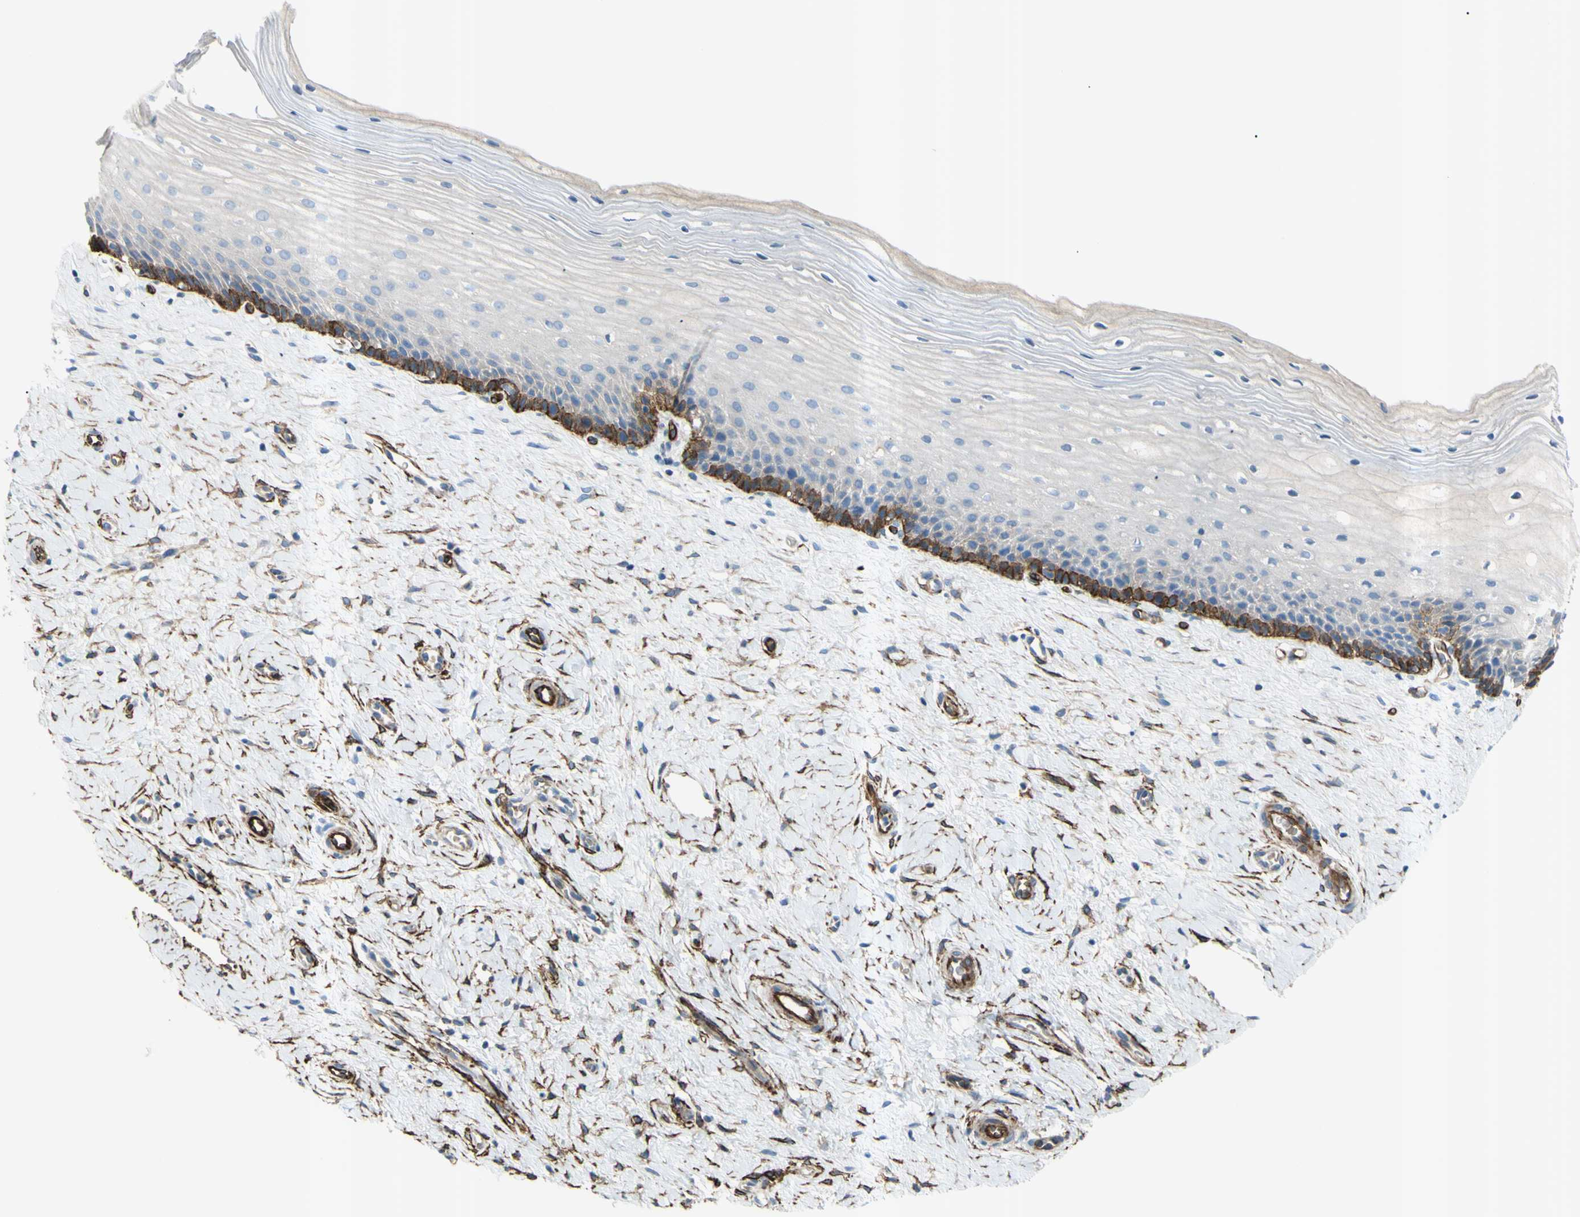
{"staining": {"intensity": "negative", "quantity": "none", "location": "none"}, "tissue": "cervix", "cell_type": "Glandular cells", "image_type": "normal", "snomed": [{"axis": "morphology", "description": "Normal tissue, NOS"}, {"axis": "topography", "description": "Cervix"}], "caption": "A high-resolution image shows immunohistochemistry staining of unremarkable cervix, which shows no significant staining in glandular cells.", "gene": "PRRG2", "patient": {"sex": "female", "age": 39}}